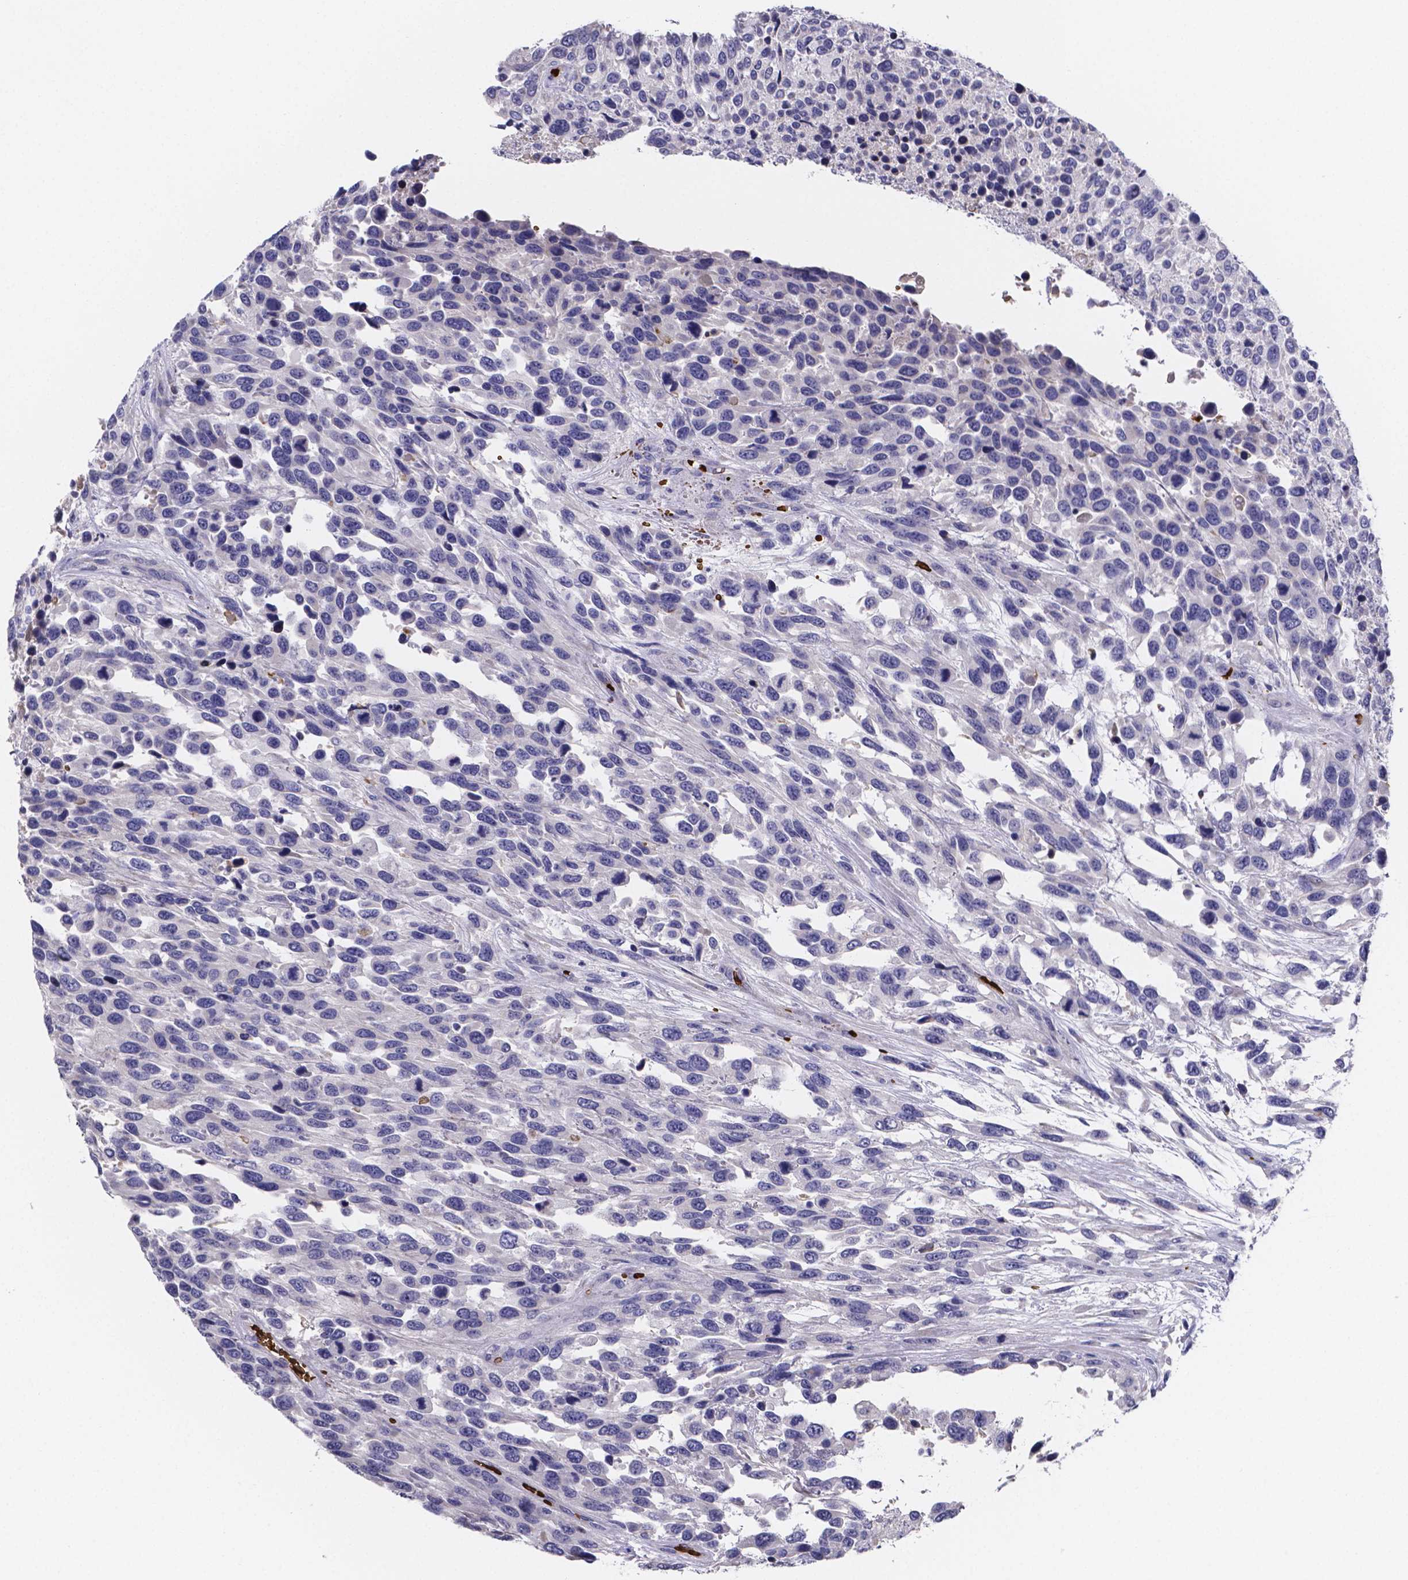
{"staining": {"intensity": "negative", "quantity": "none", "location": "none"}, "tissue": "urothelial cancer", "cell_type": "Tumor cells", "image_type": "cancer", "snomed": [{"axis": "morphology", "description": "Urothelial carcinoma, High grade"}, {"axis": "topography", "description": "Urinary bladder"}], "caption": "Image shows no significant protein positivity in tumor cells of urothelial cancer. The staining is performed using DAB (3,3'-diaminobenzidine) brown chromogen with nuclei counter-stained in using hematoxylin.", "gene": "GABRA3", "patient": {"sex": "female", "age": 70}}